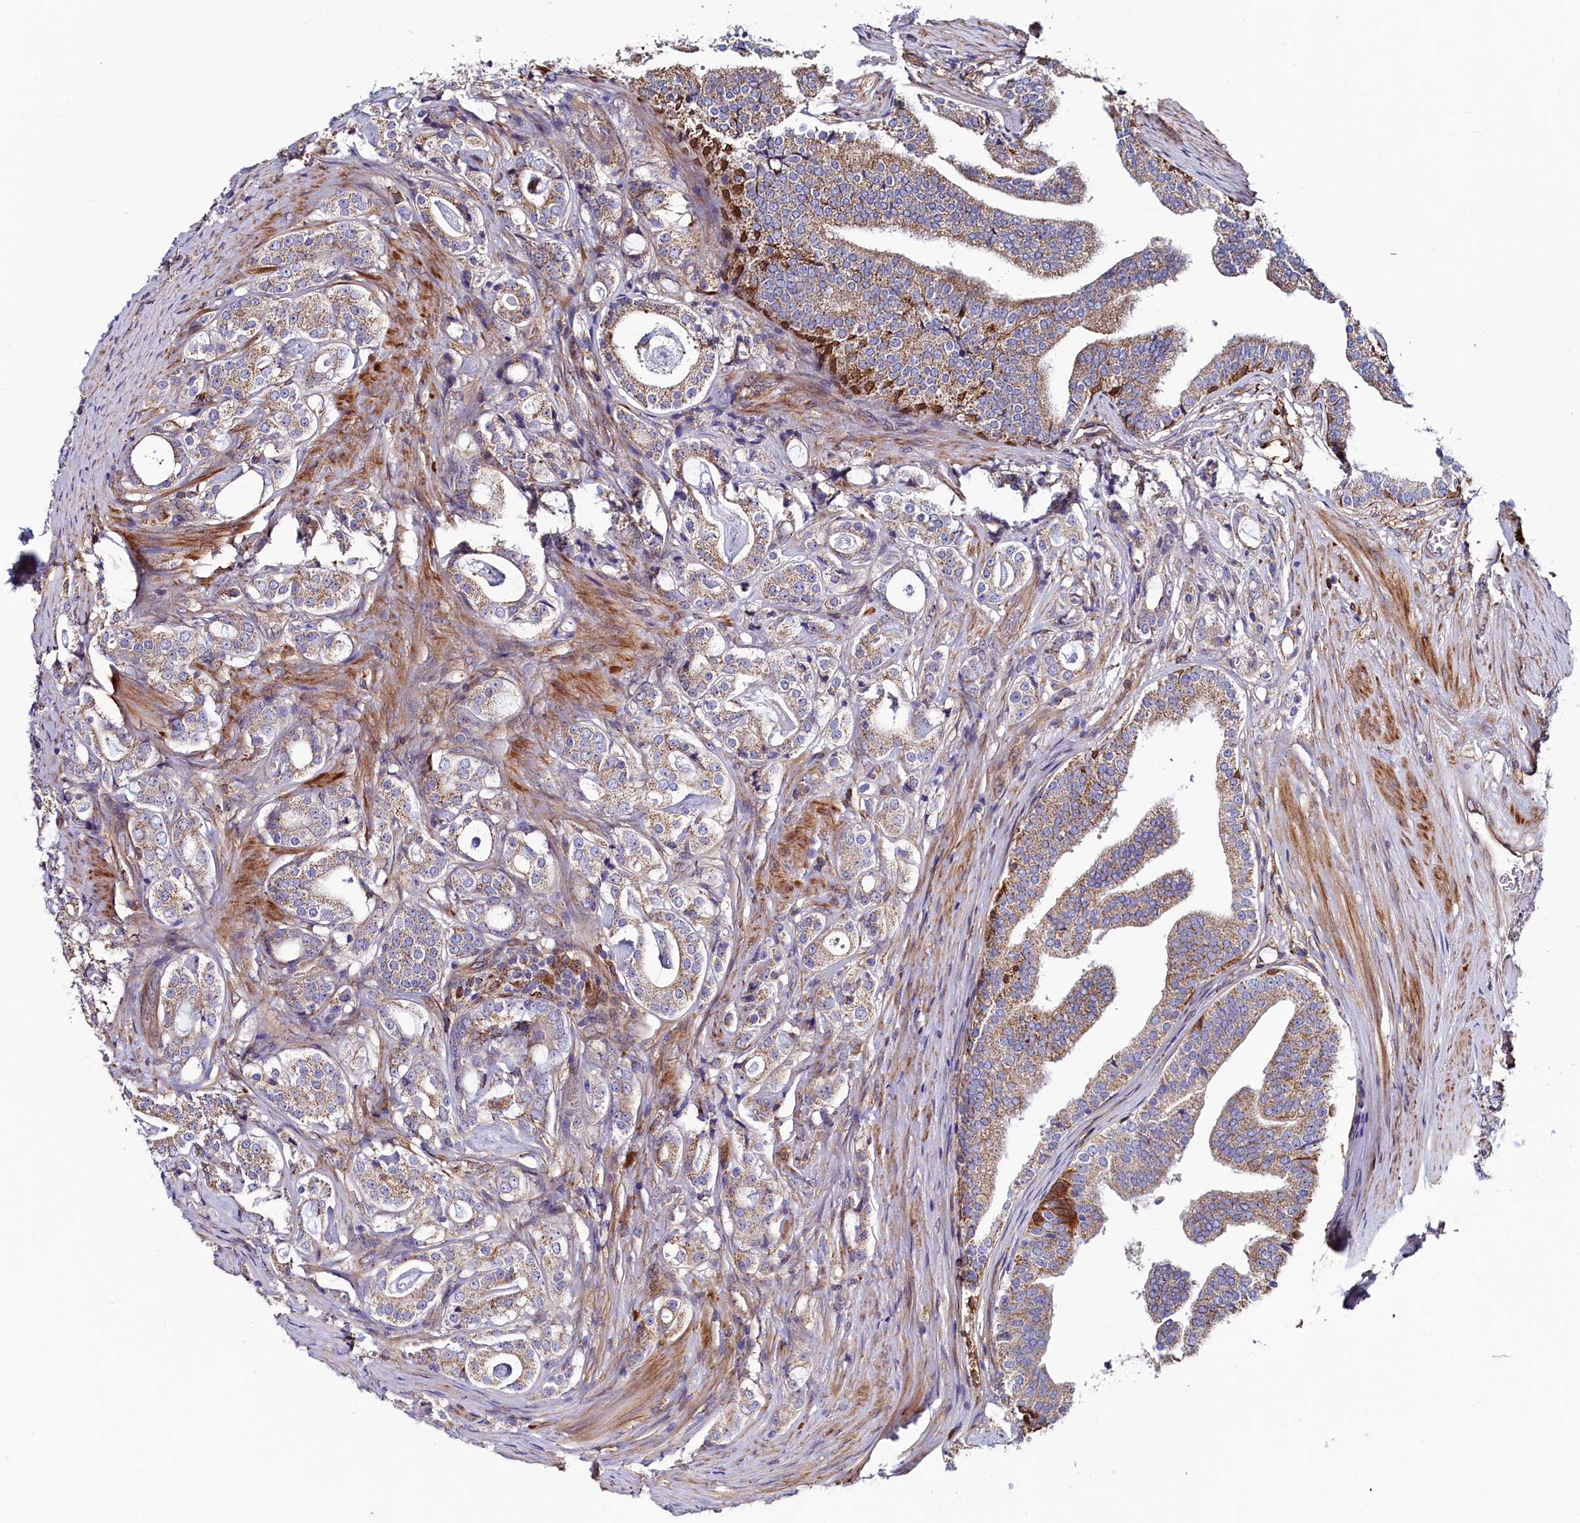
{"staining": {"intensity": "weak", "quantity": ">75%", "location": "cytoplasmic/membranous"}, "tissue": "prostate cancer", "cell_type": "Tumor cells", "image_type": "cancer", "snomed": [{"axis": "morphology", "description": "Adenocarcinoma, High grade"}, {"axis": "topography", "description": "Prostate"}], "caption": "Immunohistochemical staining of prostate cancer (high-grade adenocarcinoma) exhibits low levels of weak cytoplasmic/membranous positivity in approximately >75% of tumor cells. The protein is shown in brown color, while the nuclei are stained blue.", "gene": "ASTE1", "patient": {"sex": "male", "age": 63}}